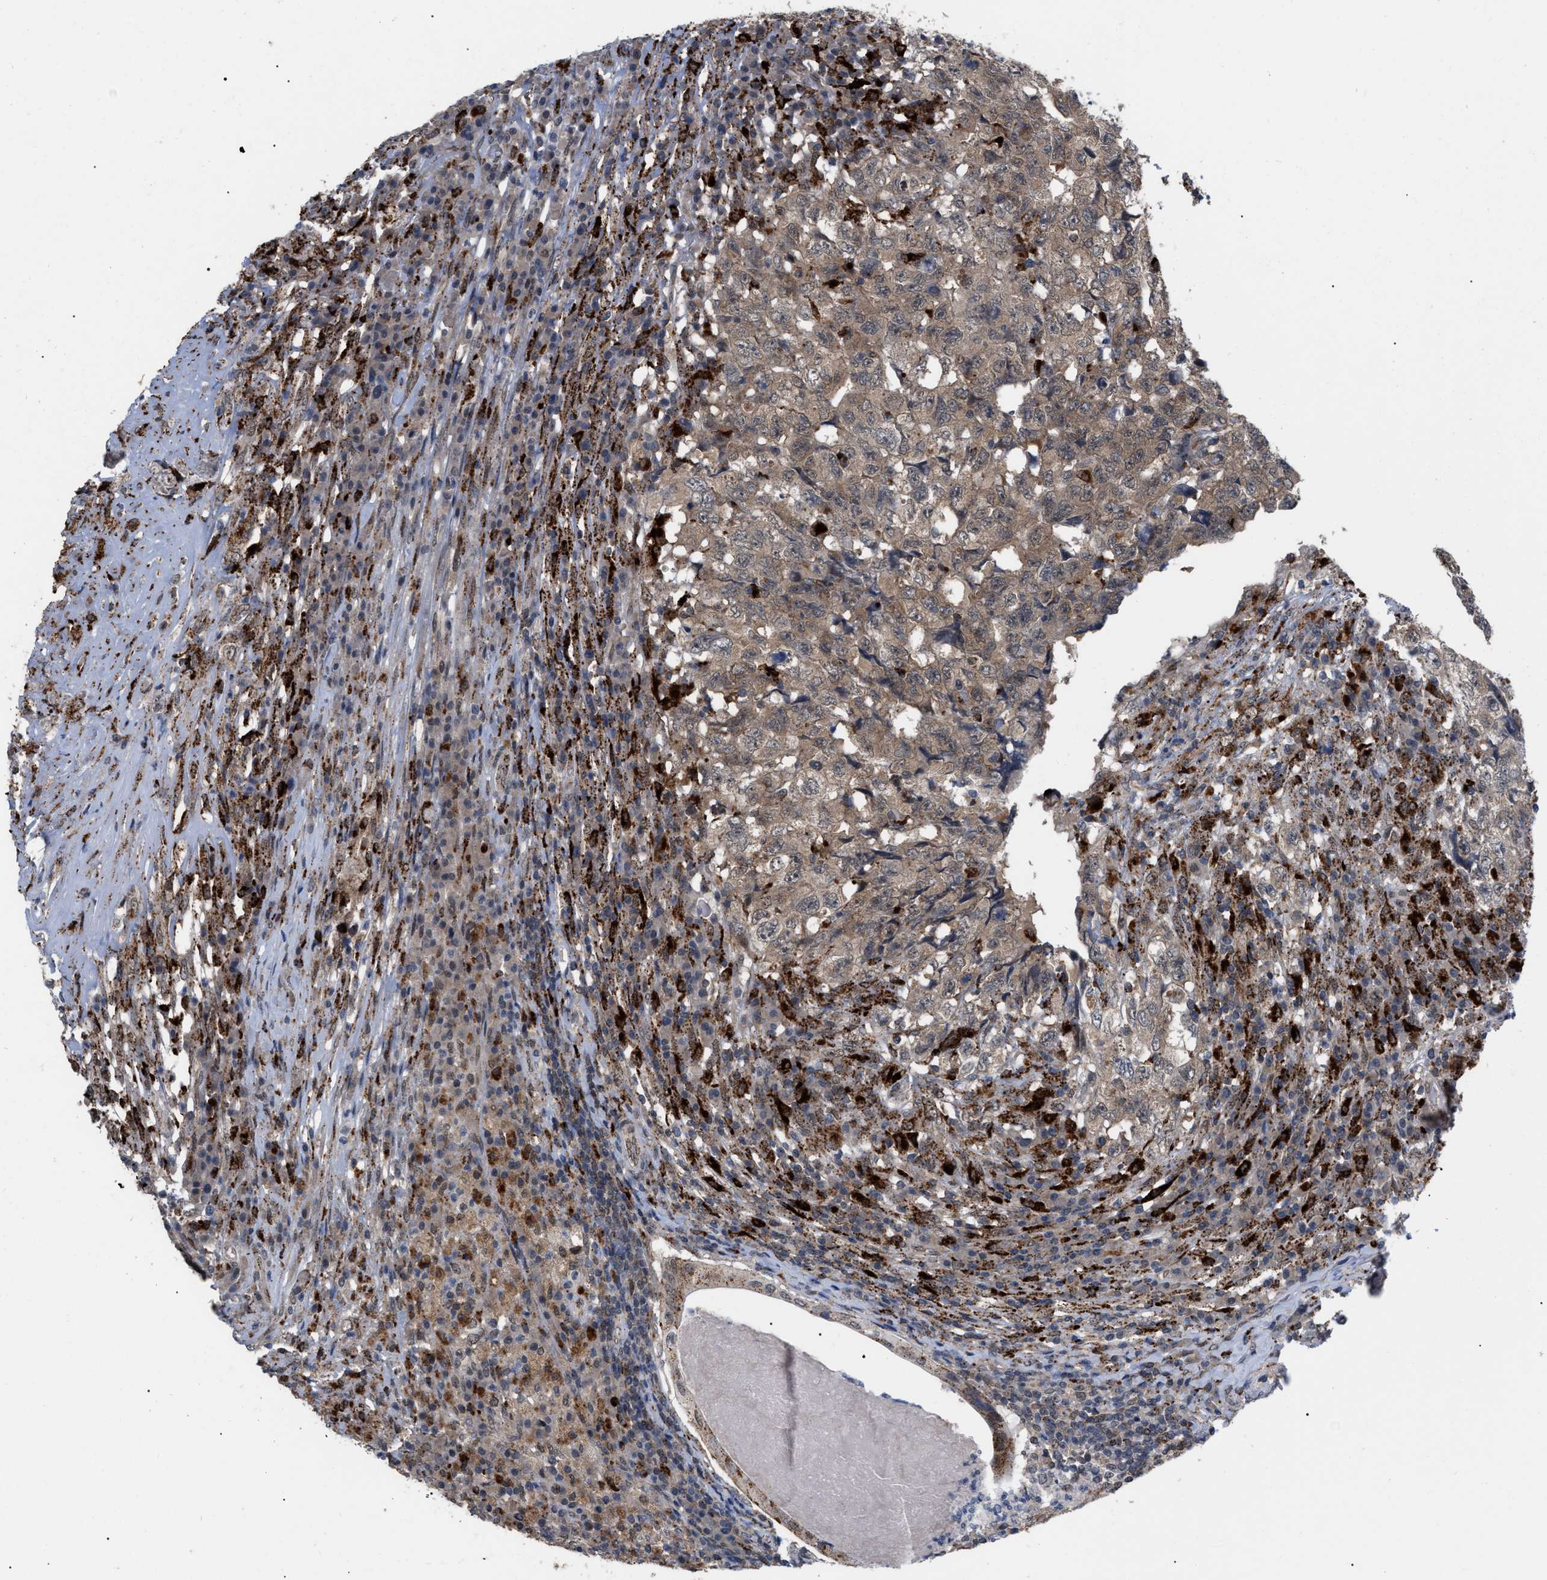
{"staining": {"intensity": "moderate", "quantity": "25%-75%", "location": "cytoplasmic/membranous,nuclear"}, "tissue": "testis cancer", "cell_type": "Tumor cells", "image_type": "cancer", "snomed": [{"axis": "morphology", "description": "Necrosis, NOS"}, {"axis": "morphology", "description": "Carcinoma, Embryonal, NOS"}, {"axis": "topography", "description": "Testis"}], "caption": "Moderate cytoplasmic/membranous and nuclear protein positivity is identified in about 25%-75% of tumor cells in testis cancer (embryonal carcinoma).", "gene": "UPF1", "patient": {"sex": "male", "age": 19}}